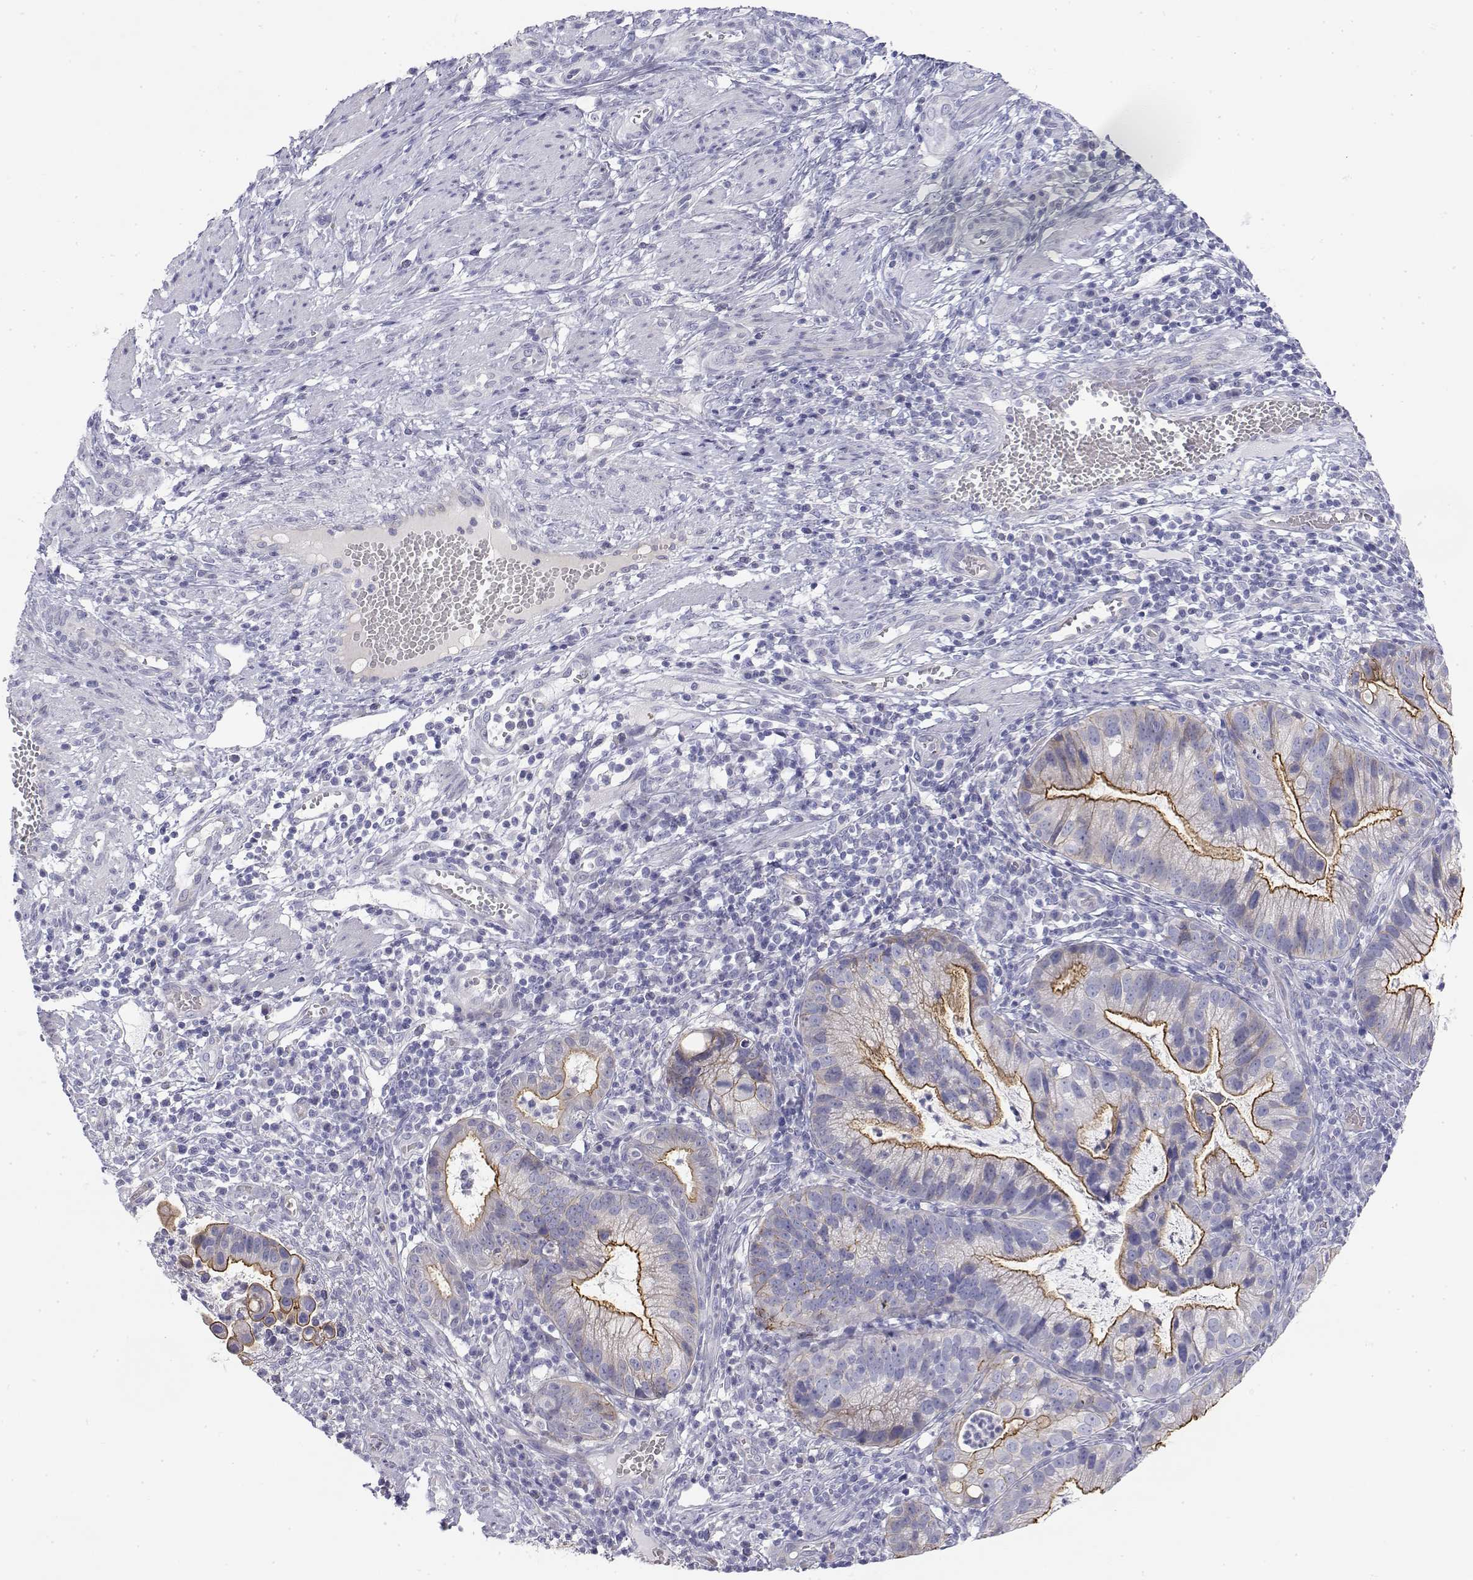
{"staining": {"intensity": "moderate", "quantity": "25%-75%", "location": "cytoplasmic/membranous"}, "tissue": "cervical cancer", "cell_type": "Tumor cells", "image_type": "cancer", "snomed": [{"axis": "morphology", "description": "Adenocarcinoma, NOS"}, {"axis": "topography", "description": "Cervix"}], "caption": "Cervical cancer stained for a protein (brown) reveals moderate cytoplasmic/membranous positive positivity in about 25%-75% of tumor cells.", "gene": "MISP", "patient": {"sex": "female", "age": 34}}